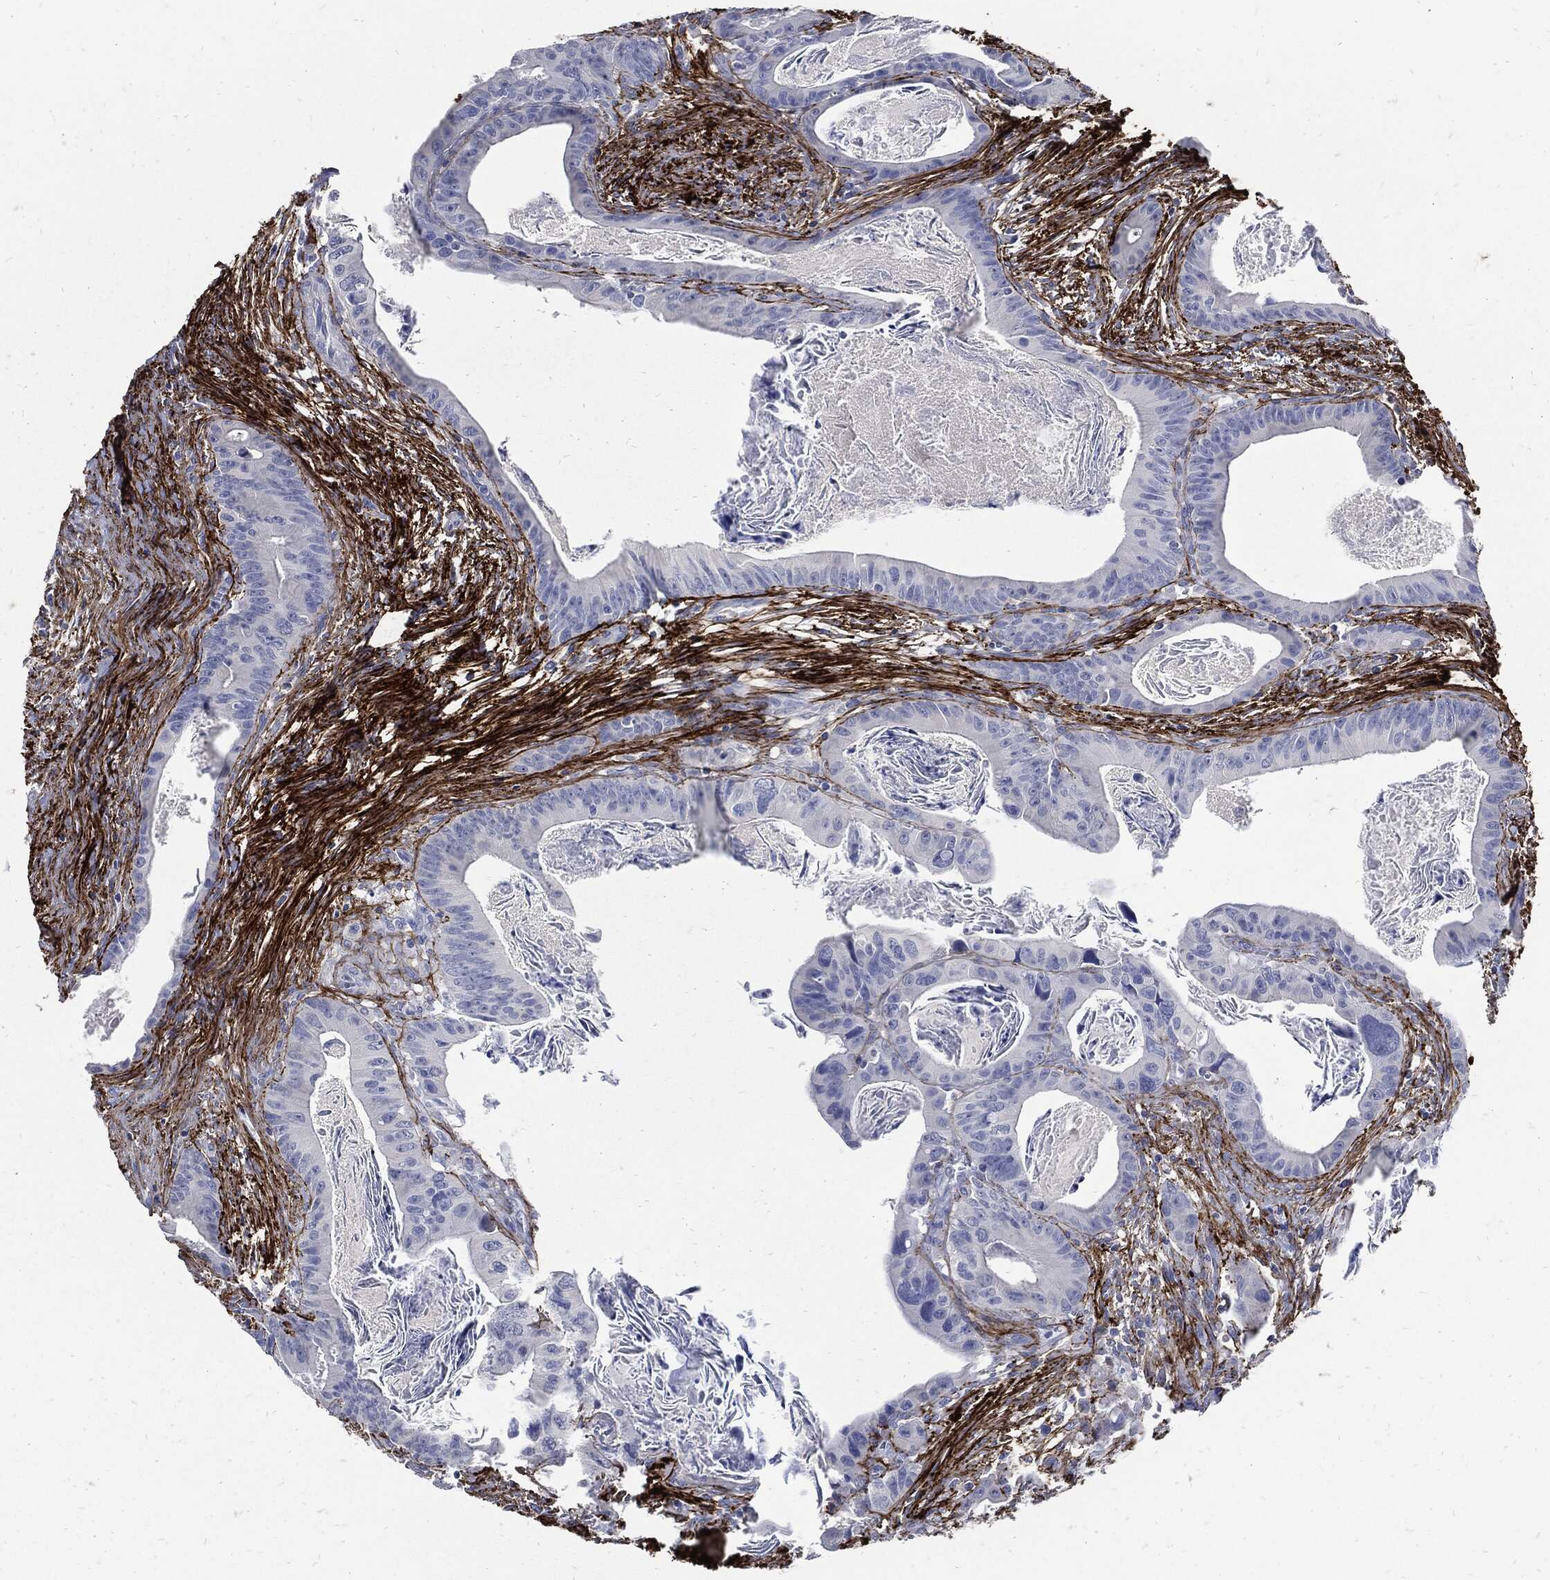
{"staining": {"intensity": "negative", "quantity": "none", "location": "none"}, "tissue": "colorectal cancer", "cell_type": "Tumor cells", "image_type": "cancer", "snomed": [{"axis": "morphology", "description": "Adenocarcinoma, NOS"}, {"axis": "topography", "description": "Rectum"}], "caption": "Immunohistochemistry image of neoplastic tissue: colorectal adenocarcinoma stained with DAB (3,3'-diaminobenzidine) displays no significant protein positivity in tumor cells. The staining is performed using DAB (3,3'-diaminobenzidine) brown chromogen with nuclei counter-stained in using hematoxylin.", "gene": "FBN1", "patient": {"sex": "male", "age": 64}}